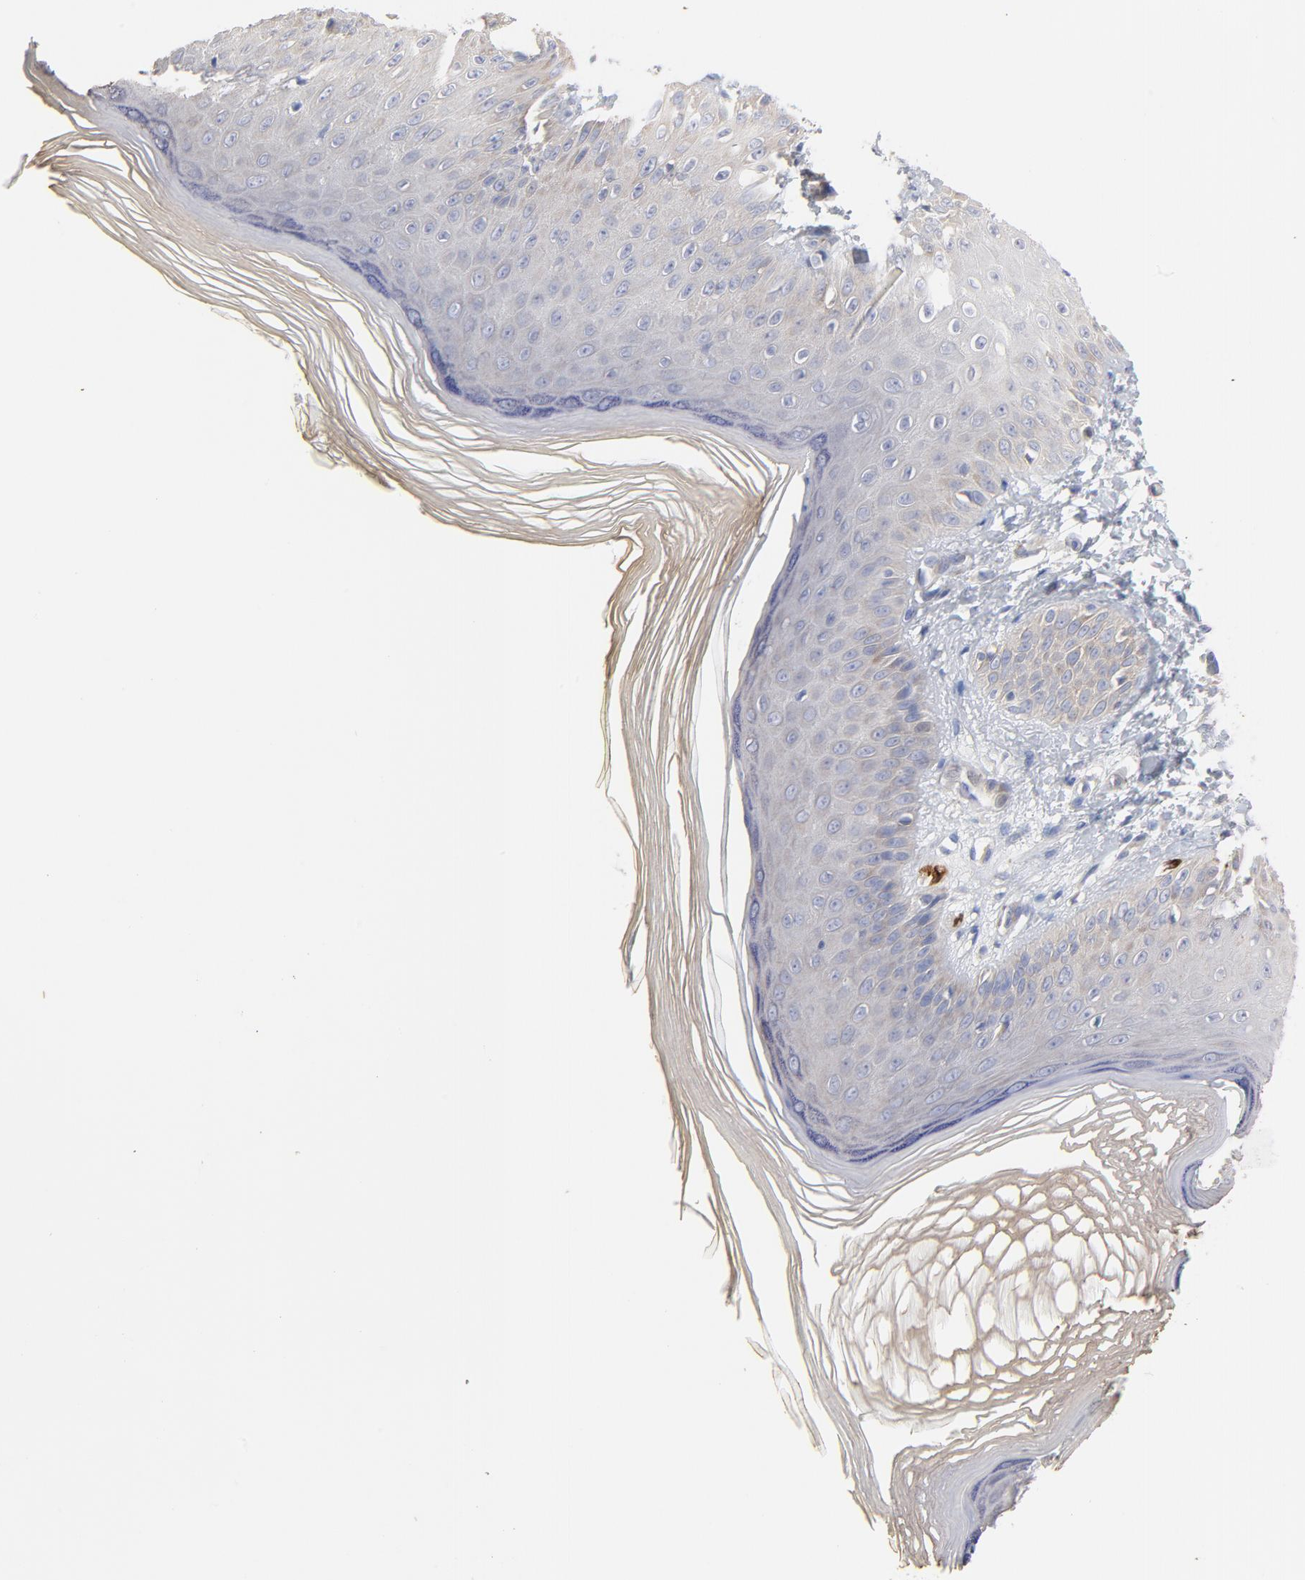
{"staining": {"intensity": "weak", "quantity": "25%-75%", "location": "cytoplasmic/membranous"}, "tissue": "skin", "cell_type": "Epidermal cells", "image_type": "normal", "snomed": [{"axis": "morphology", "description": "Normal tissue, NOS"}, {"axis": "morphology", "description": "Inflammation, NOS"}, {"axis": "topography", "description": "Soft tissue"}, {"axis": "topography", "description": "Anal"}], "caption": "Protein analysis of normal skin shows weak cytoplasmic/membranous expression in about 25%-75% of epidermal cells. The staining is performed using DAB brown chromogen to label protein expression. The nuclei are counter-stained blue using hematoxylin.", "gene": "CPE", "patient": {"sex": "female", "age": 15}}